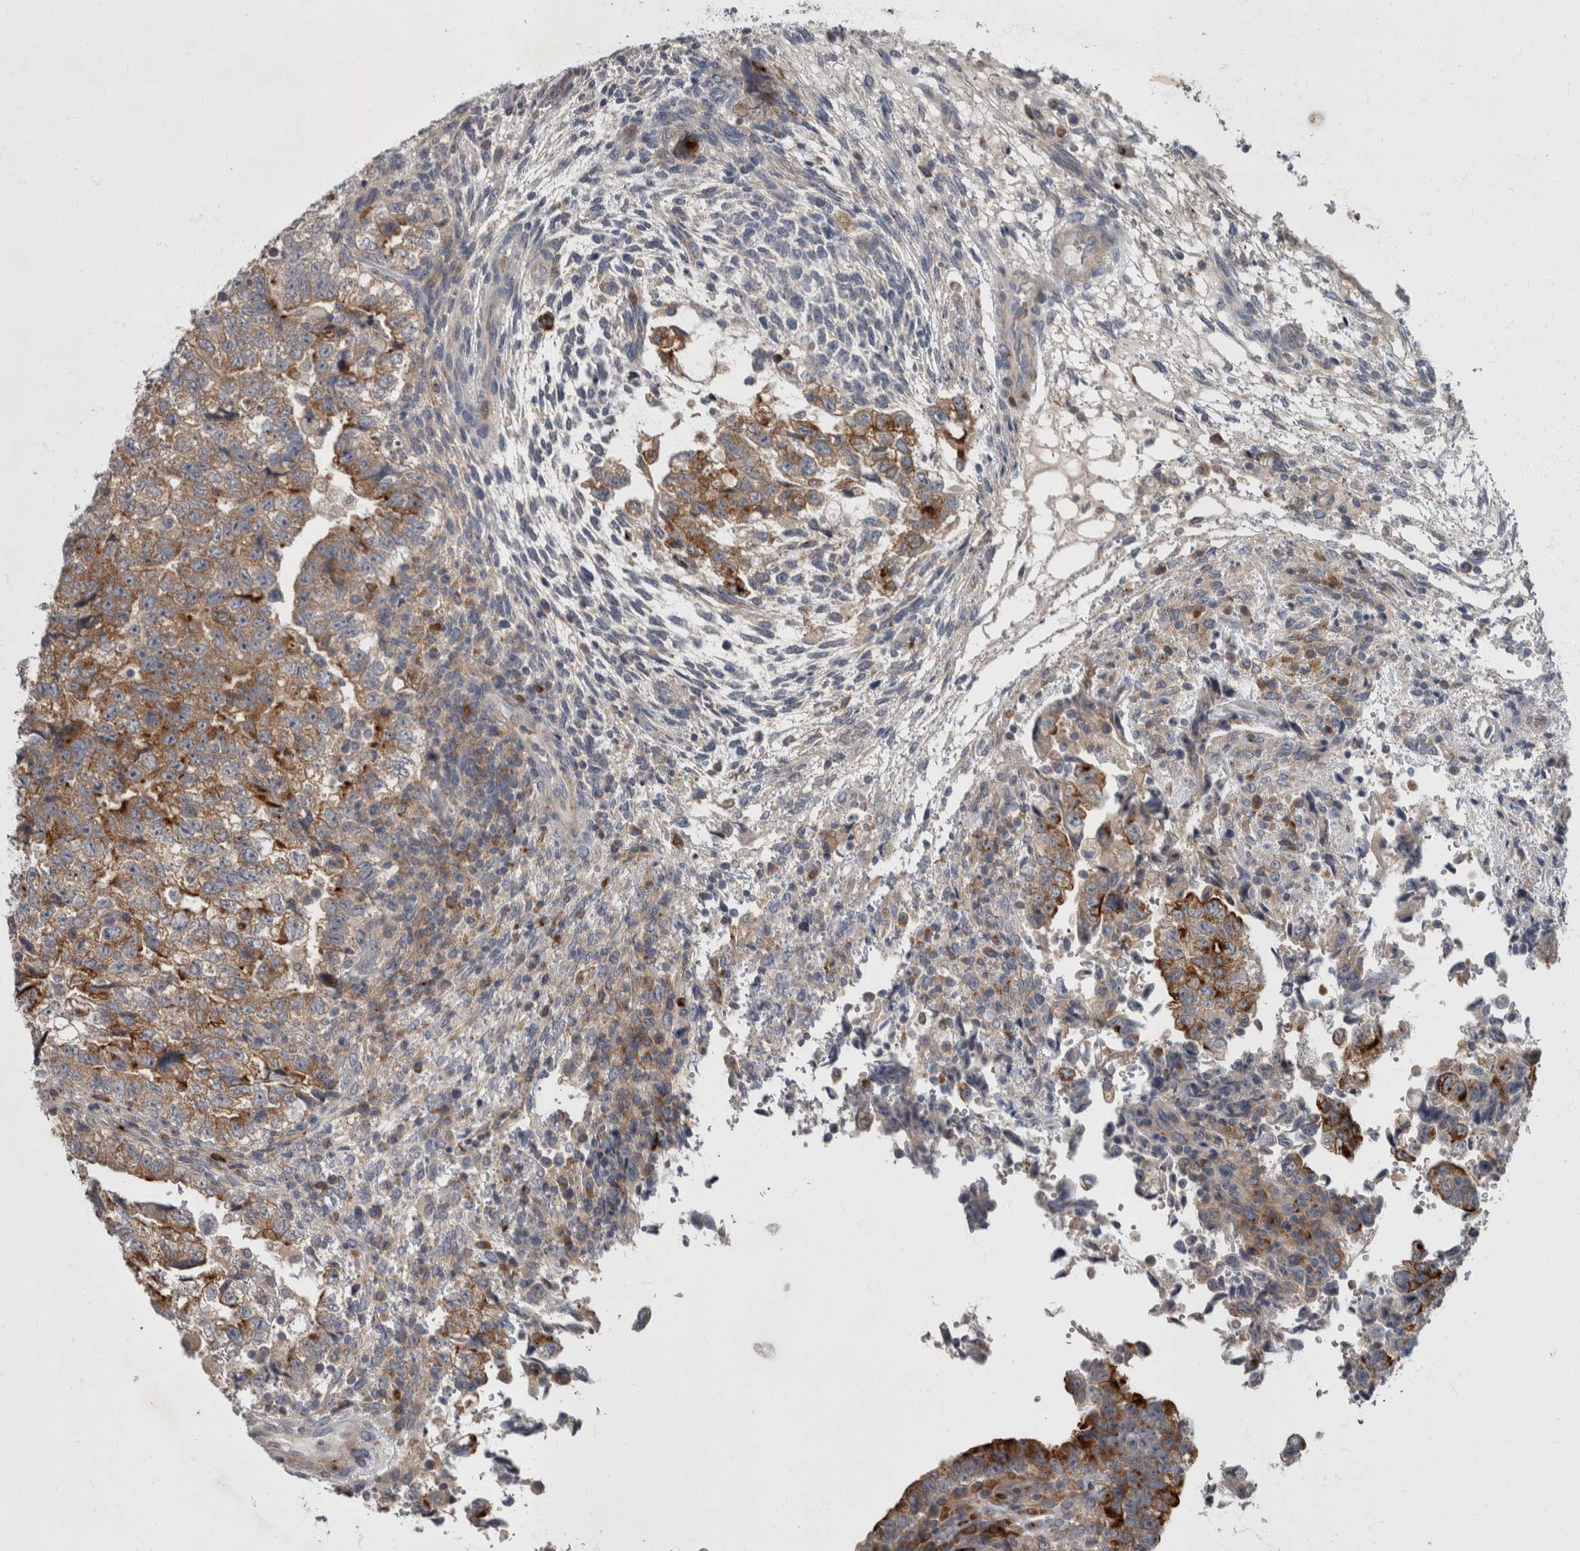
{"staining": {"intensity": "moderate", "quantity": "25%-75%", "location": "cytoplasmic/membranous"}, "tissue": "testis cancer", "cell_type": "Tumor cells", "image_type": "cancer", "snomed": [{"axis": "morphology", "description": "Normal tissue, NOS"}, {"axis": "morphology", "description": "Carcinoma, Embryonal, NOS"}, {"axis": "topography", "description": "Testis"}], "caption": "A photomicrograph of human testis embryonal carcinoma stained for a protein demonstrates moderate cytoplasmic/membranous brown staining in tumor cells.", "gene": "CDC42BPG", "patient": {"sex": "male", "age": 36}}